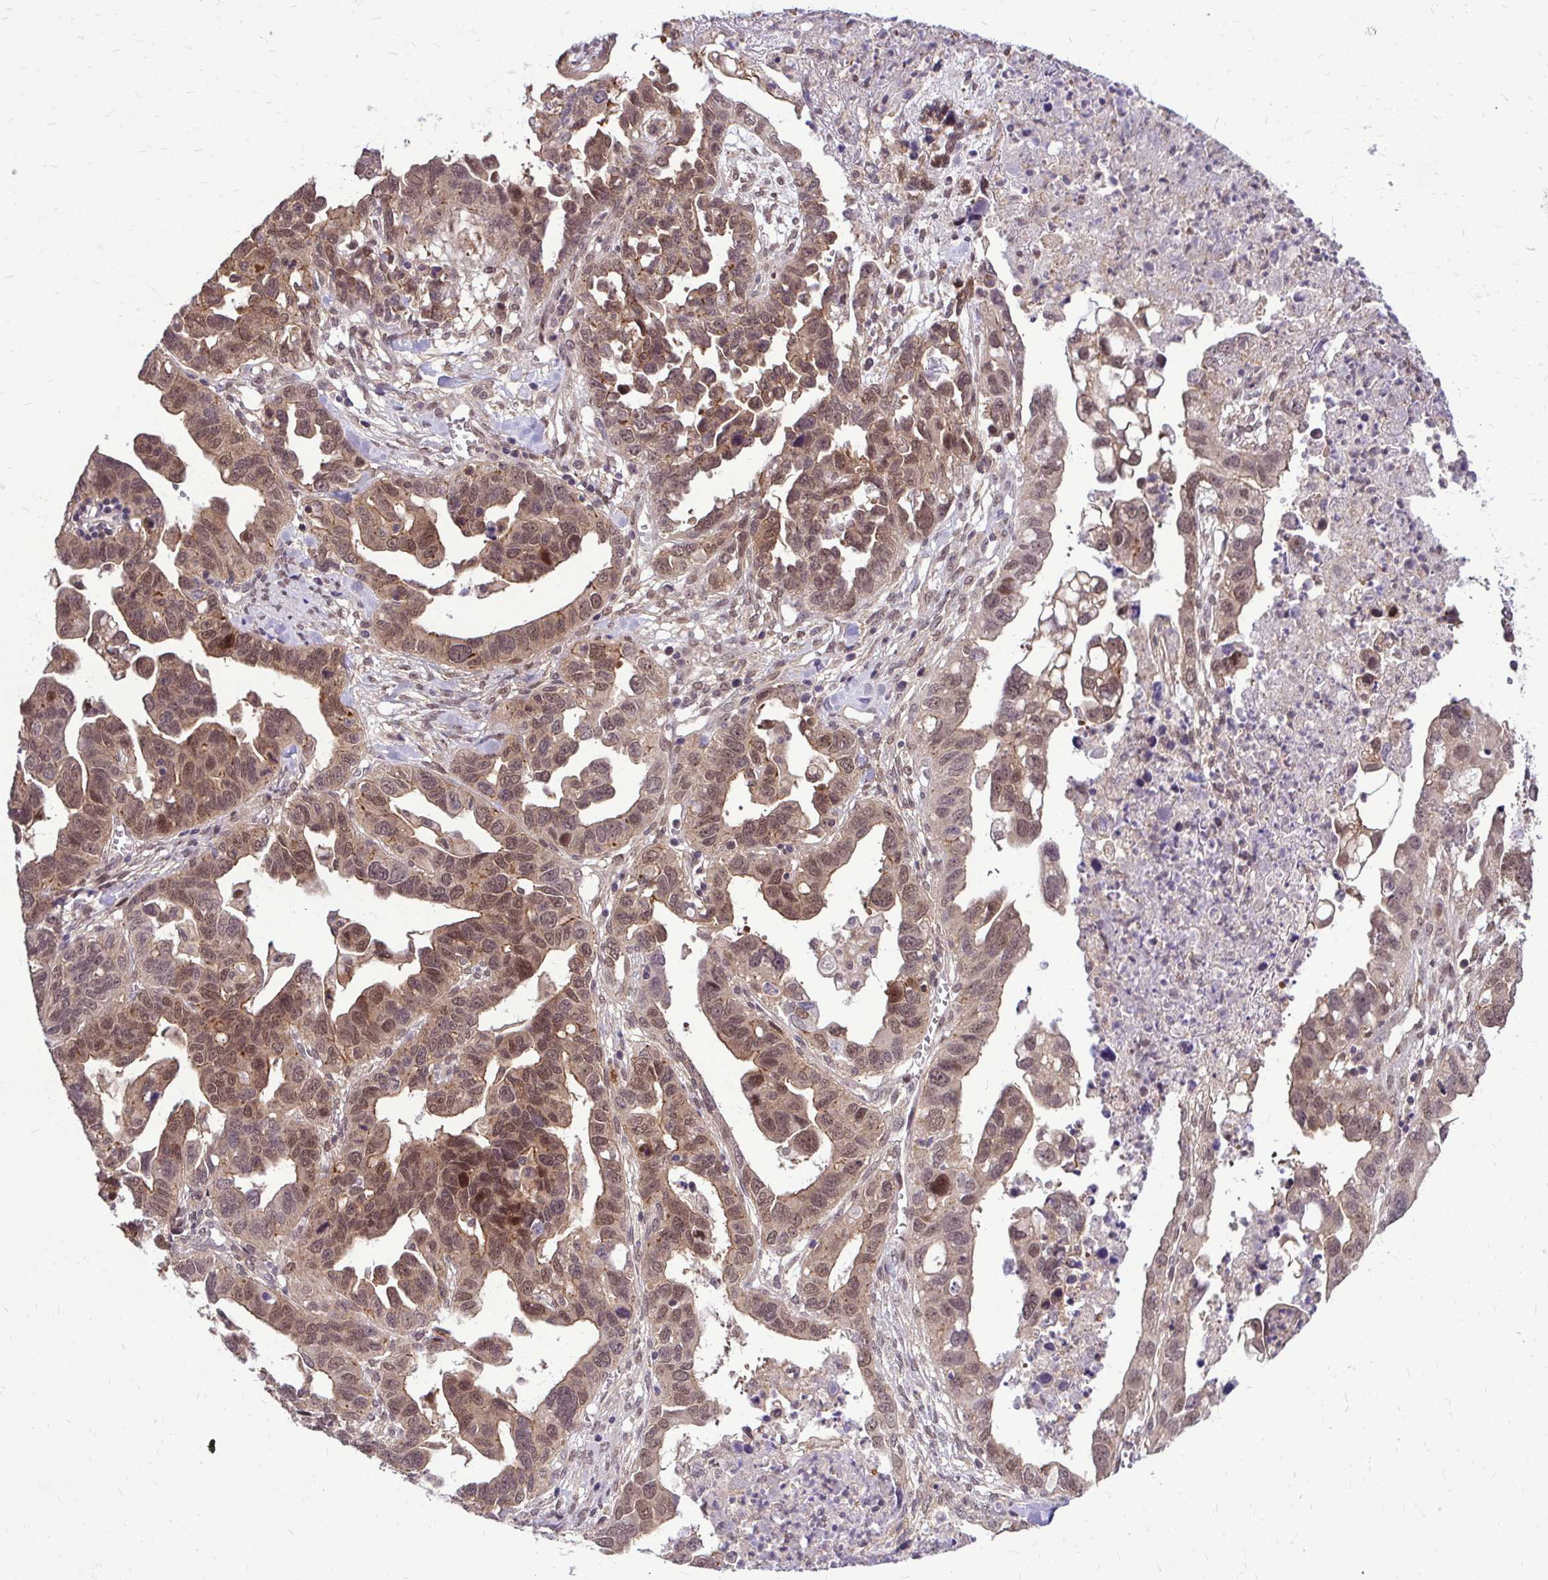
{"staining": {"intensity": "moderate", "quantity": ">75%", "location": "cytoplasmic/membranous,nuclear"}, "tissue": "ovarian cancer", "cell_type": "Tumor cells", "image_type": "cancer", "snomed": [{"axis": "morphology", "description": "Cystadenocarcinoma, serous, NOS"}, {"axis": "topography", "description": "Ovary"}], "caption": "An immunohistochemistry (IHC) photomicrograph of neoplastic tissue is shown. Protein staining in brown shows moderate cytoplasmic/membranous and nuclear positivity in ovarian cancer within tumor cells.", "gene": "TRIP6", "patient": {"sex": "female", "age": 69}}